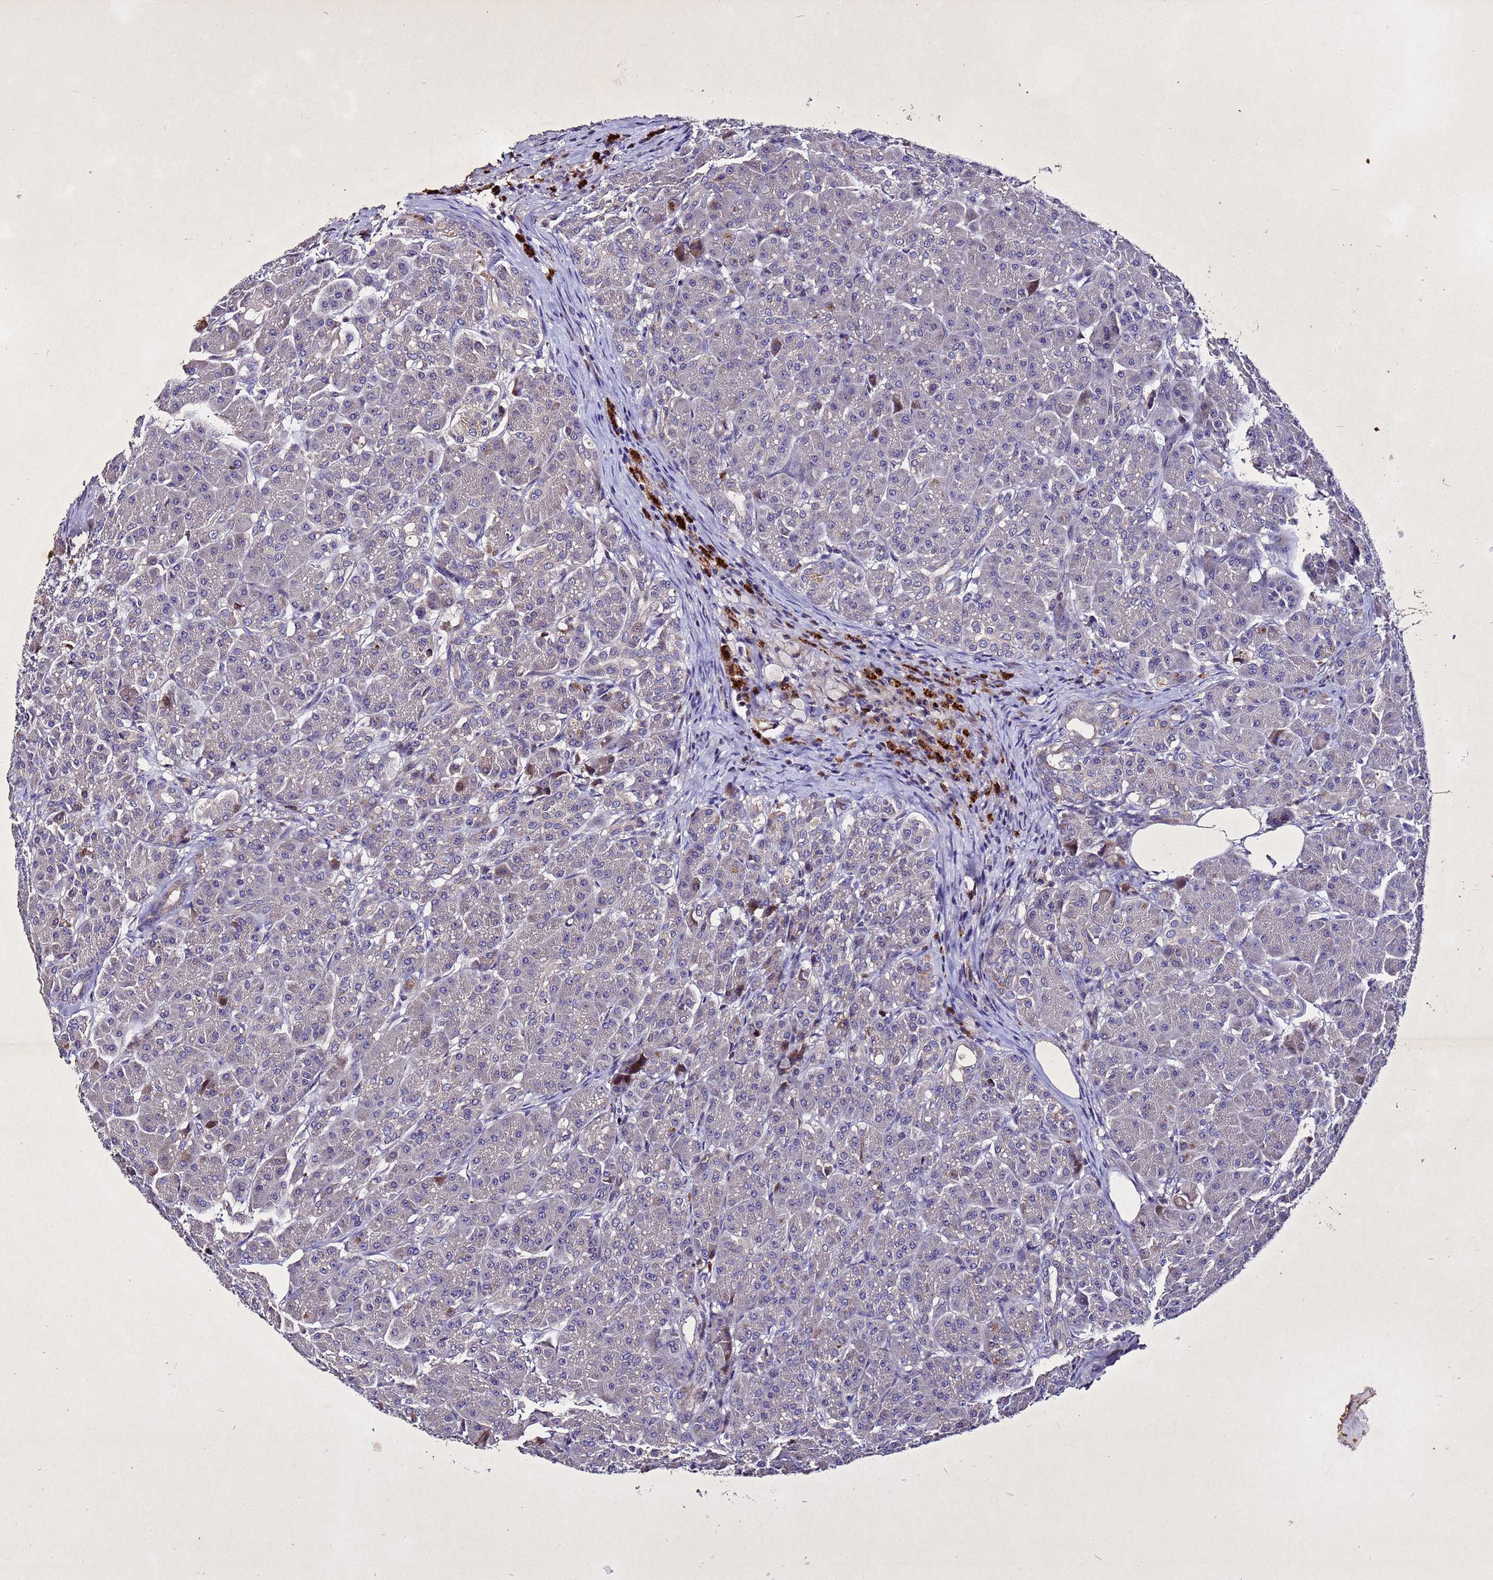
{"staining": {"intensity": "moderate", "quantity": "<25%", "location": "cytoplasmic/membranous"}, "tissue": "pancreas", "cell_type": "Exocrine glandular cells", "image_type": "normal", "snomed": [{"axis": "morphology", "description": "Normal tissue, NOS"}, {"axis": "topography", "description": "Pancreas"}], "caption": "Immunohistochemical staining of unremarkable pancreas reveals low levels of moderate cytoplasmic/membranous staining in about <25% of exocrine glandular cells.", "gene": "SV2B", "patient": {"sex": "male", "age": 63}}